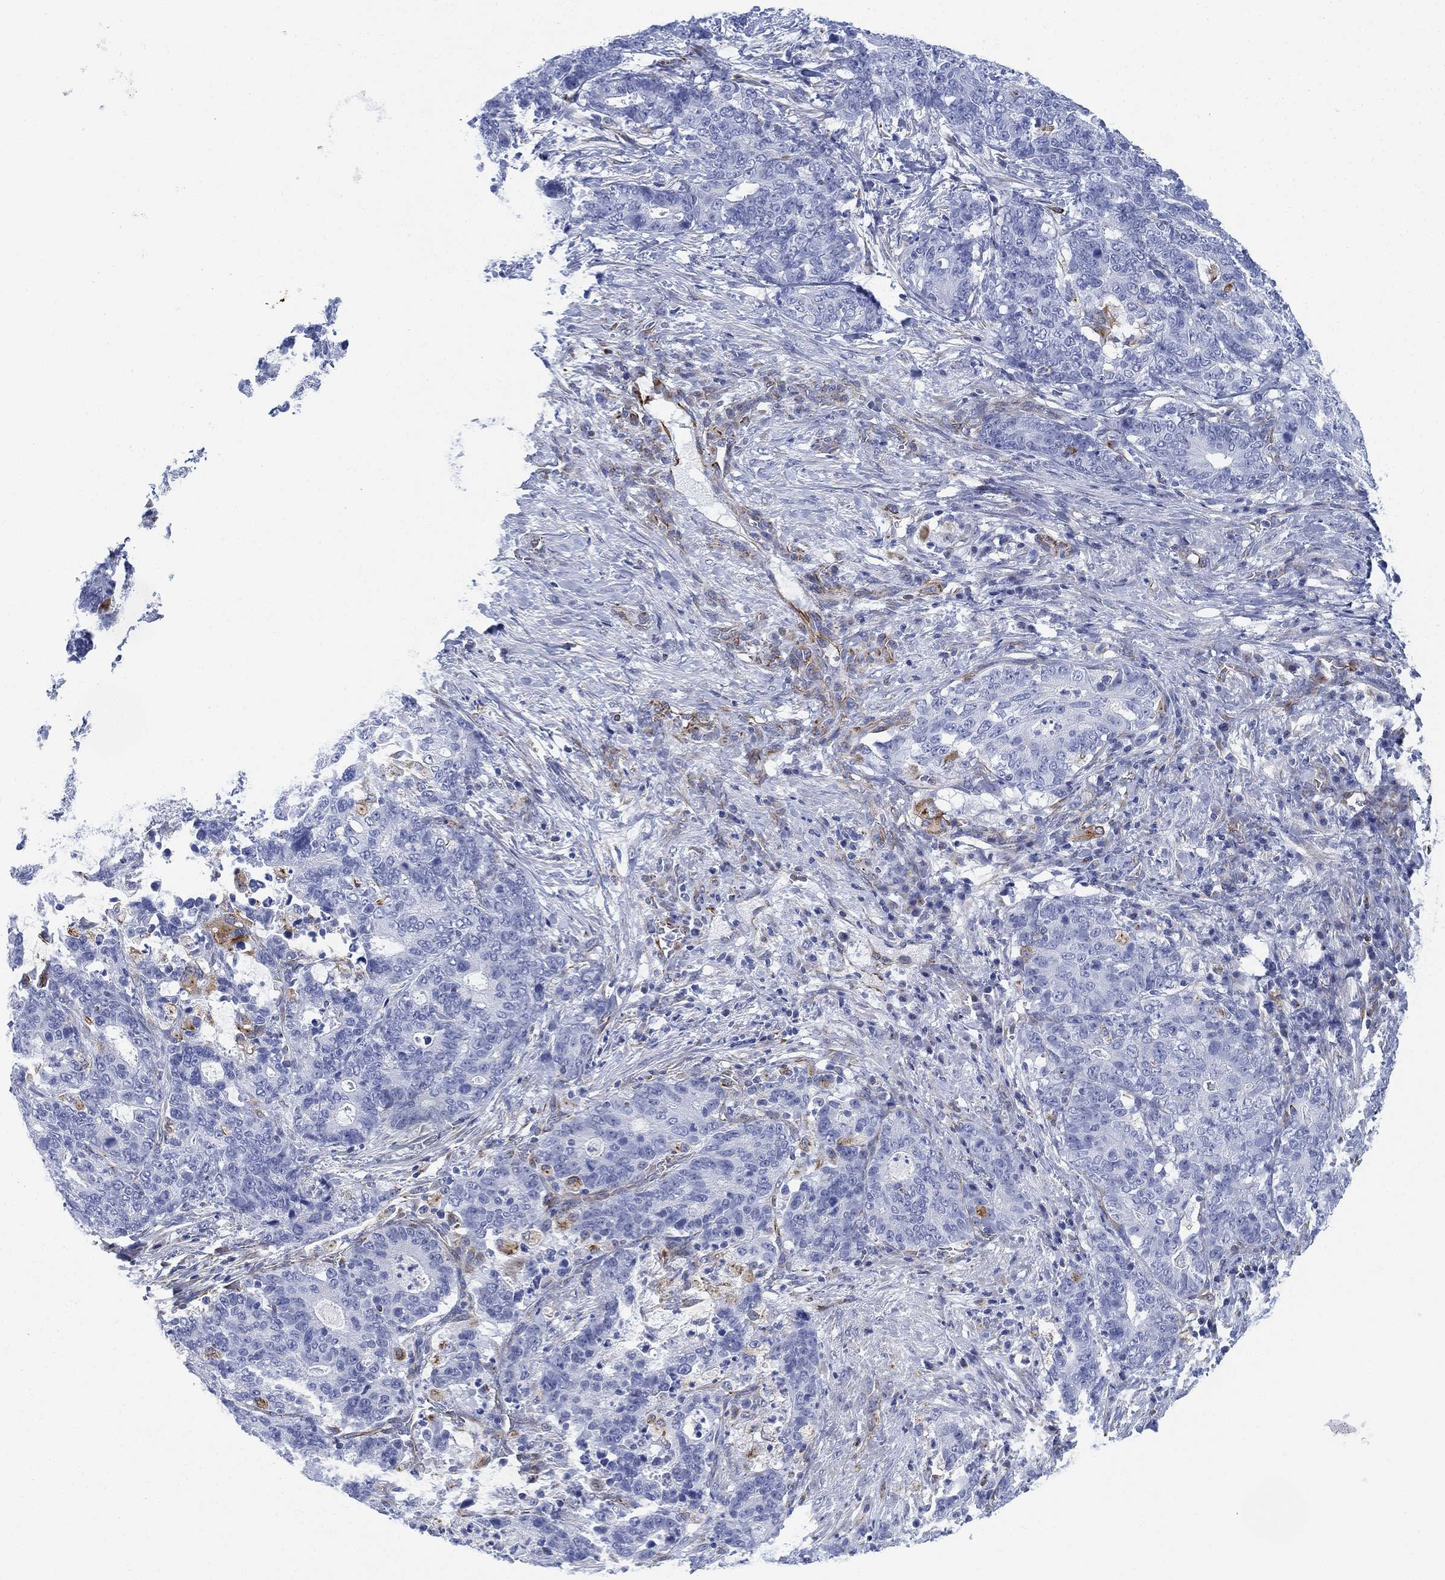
{"staining": {"intensity": "negative", "quantity": "none", "location": "none"}, "tissue": "stomach cancer", "cell_type": "Tumor cells", "image_type": "cancer", "snomed": [{"axis": "morphology", "description": "Normal tissue, NOS"}, {"axis": "morphology", "description": "Adenocarcinoma, NOS"}, {"axis": "topography", "description": "Stomach"}], "caption": "IHC of stomach adenocarcinoma displays no positivity in tumor cells.", "gene": "PSKH2", "patient": {"sex": "female", "age": 64}}